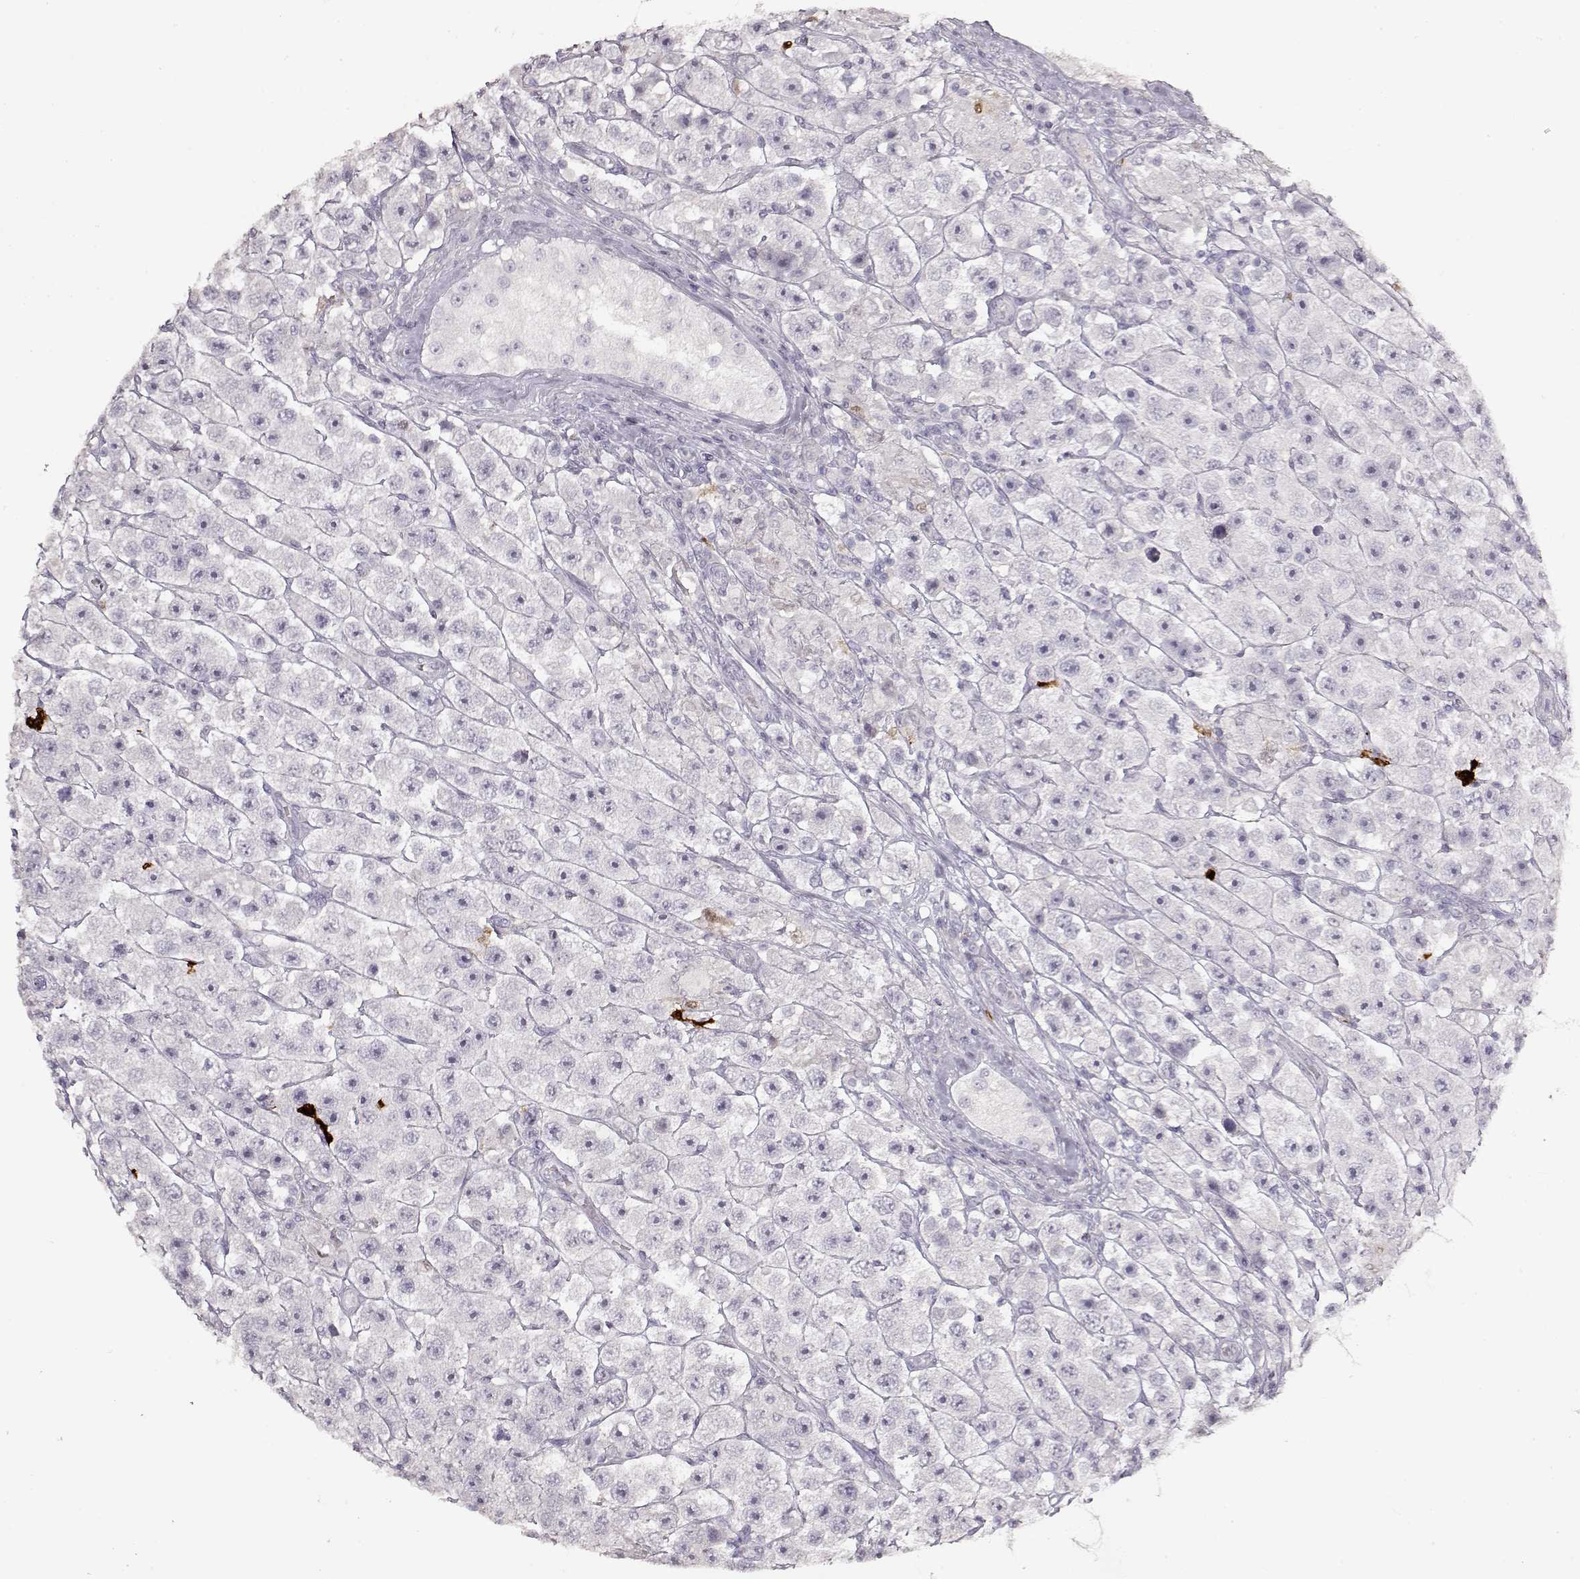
{"staining": {"intensity": "negative", "quantity": "none", "location": "none"}, "tissue": "testis cancer", "cell_type": "Tumor cells", "image_type": "cancer", "snomed": [{"axis": "morphology", "description": "Seminoma, NOS"}, {"axis": "topography", "description": "Testis"}], "caption": "The photomicrograph reveals no staining of tumor cells in testis seminoma.", "gene": "S100B", "patient": {"sex": "male", "age": 45}}